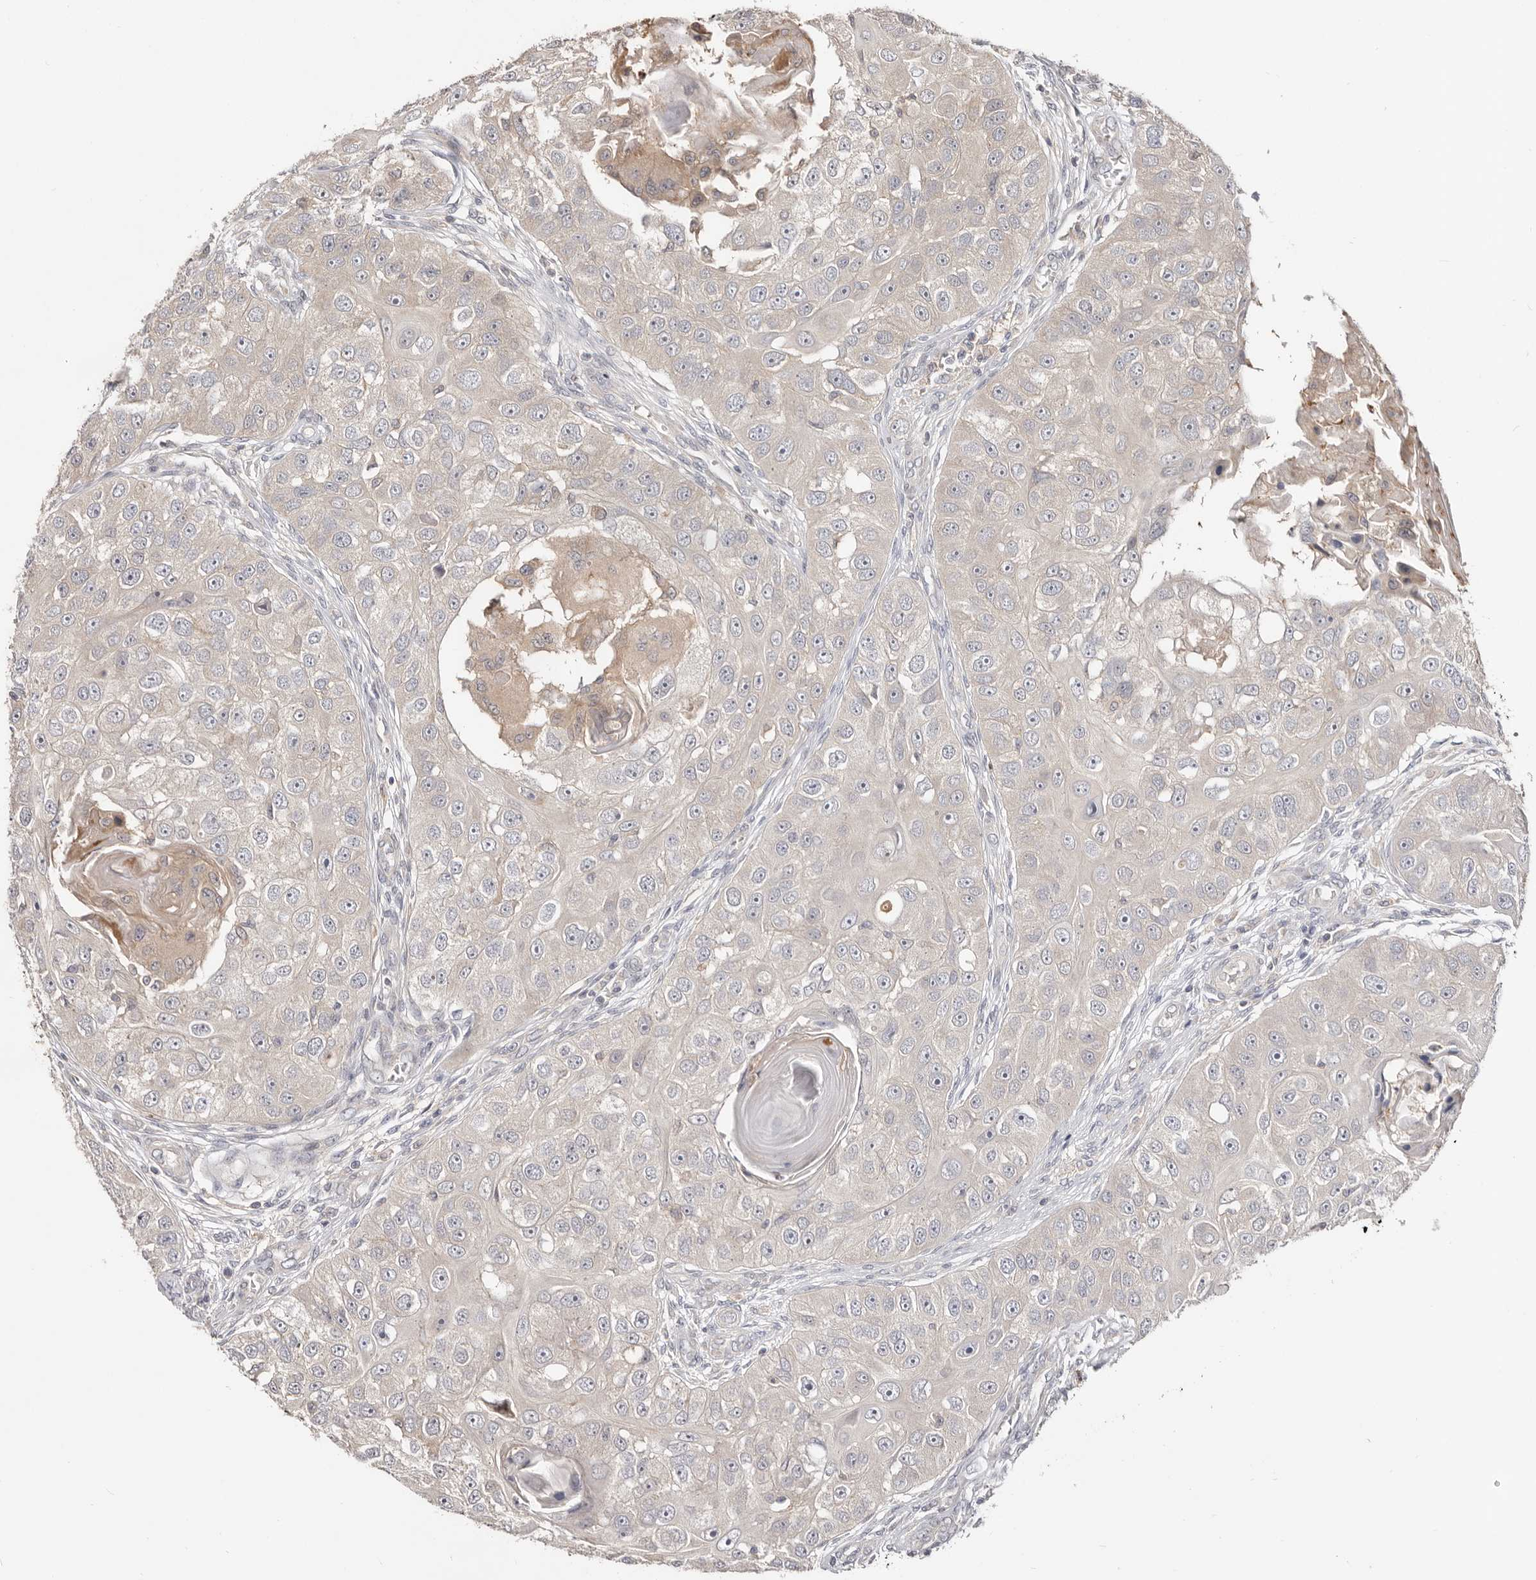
{"staining": {"intensity": "negative", "quantity": "none", "location": "none"}, "tissue": "head and neck cancer", "cell_type": "Tumor cells", "image_type": "cancer", "snomed": [{"axis": "morphology", "description": "Normal tissue, NOS"}, {"axis": "morphology", "description": "Squamous cell carcinoma, NOS"}, {"axis": "topography", "description": "Skeletal muscle"}, {"axis": "topography", "description": "Head-Neck"}], "caption": "Human head and neck squamous cell carcinoma stained for a protein using immunohistochemistry exhibits no positivity in tumor cells.", "gene": "TC2N", "patient": {"sex": "male", "age": 51}}